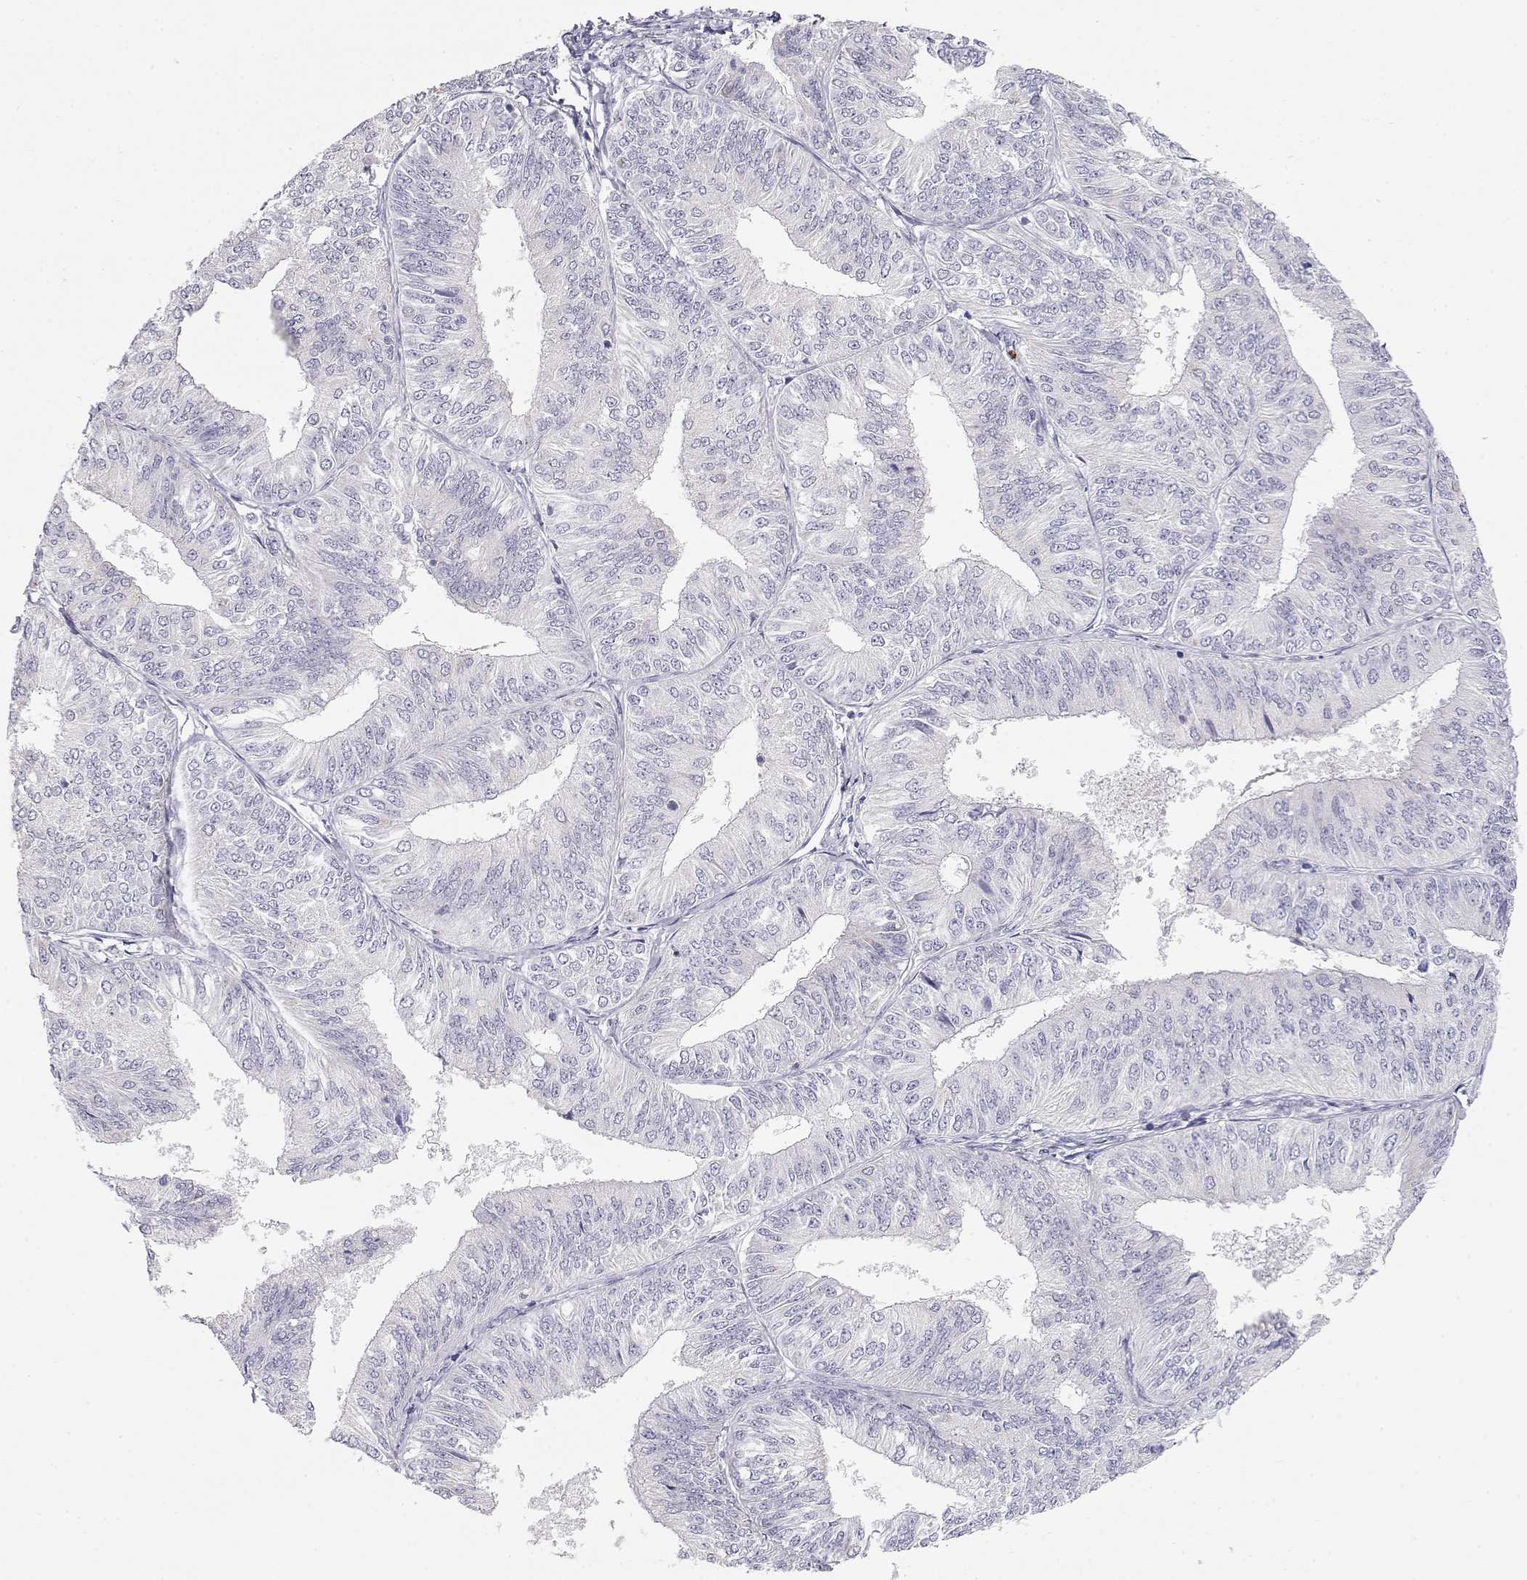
{"staining": {"intensity": "negative", "quantity": "none", "location": "none"}, "tissue": "endometrial cancer", "cell_type": "Tumor cells", "image_type": "cancer", "snomed": [{"axis": "morphology", "description": "Adenocarcinoma, NOS"}, {"axis": "topography", "description": "Endometrium"}], "caption": "Tumor cells show no significant positivity in endometrial adenocarcinoma. (Immunohistochemistry, brightfield microscopy, high magnification).", "gene": "CDHR1", "patient": {"sex": "female", "age": 58}}